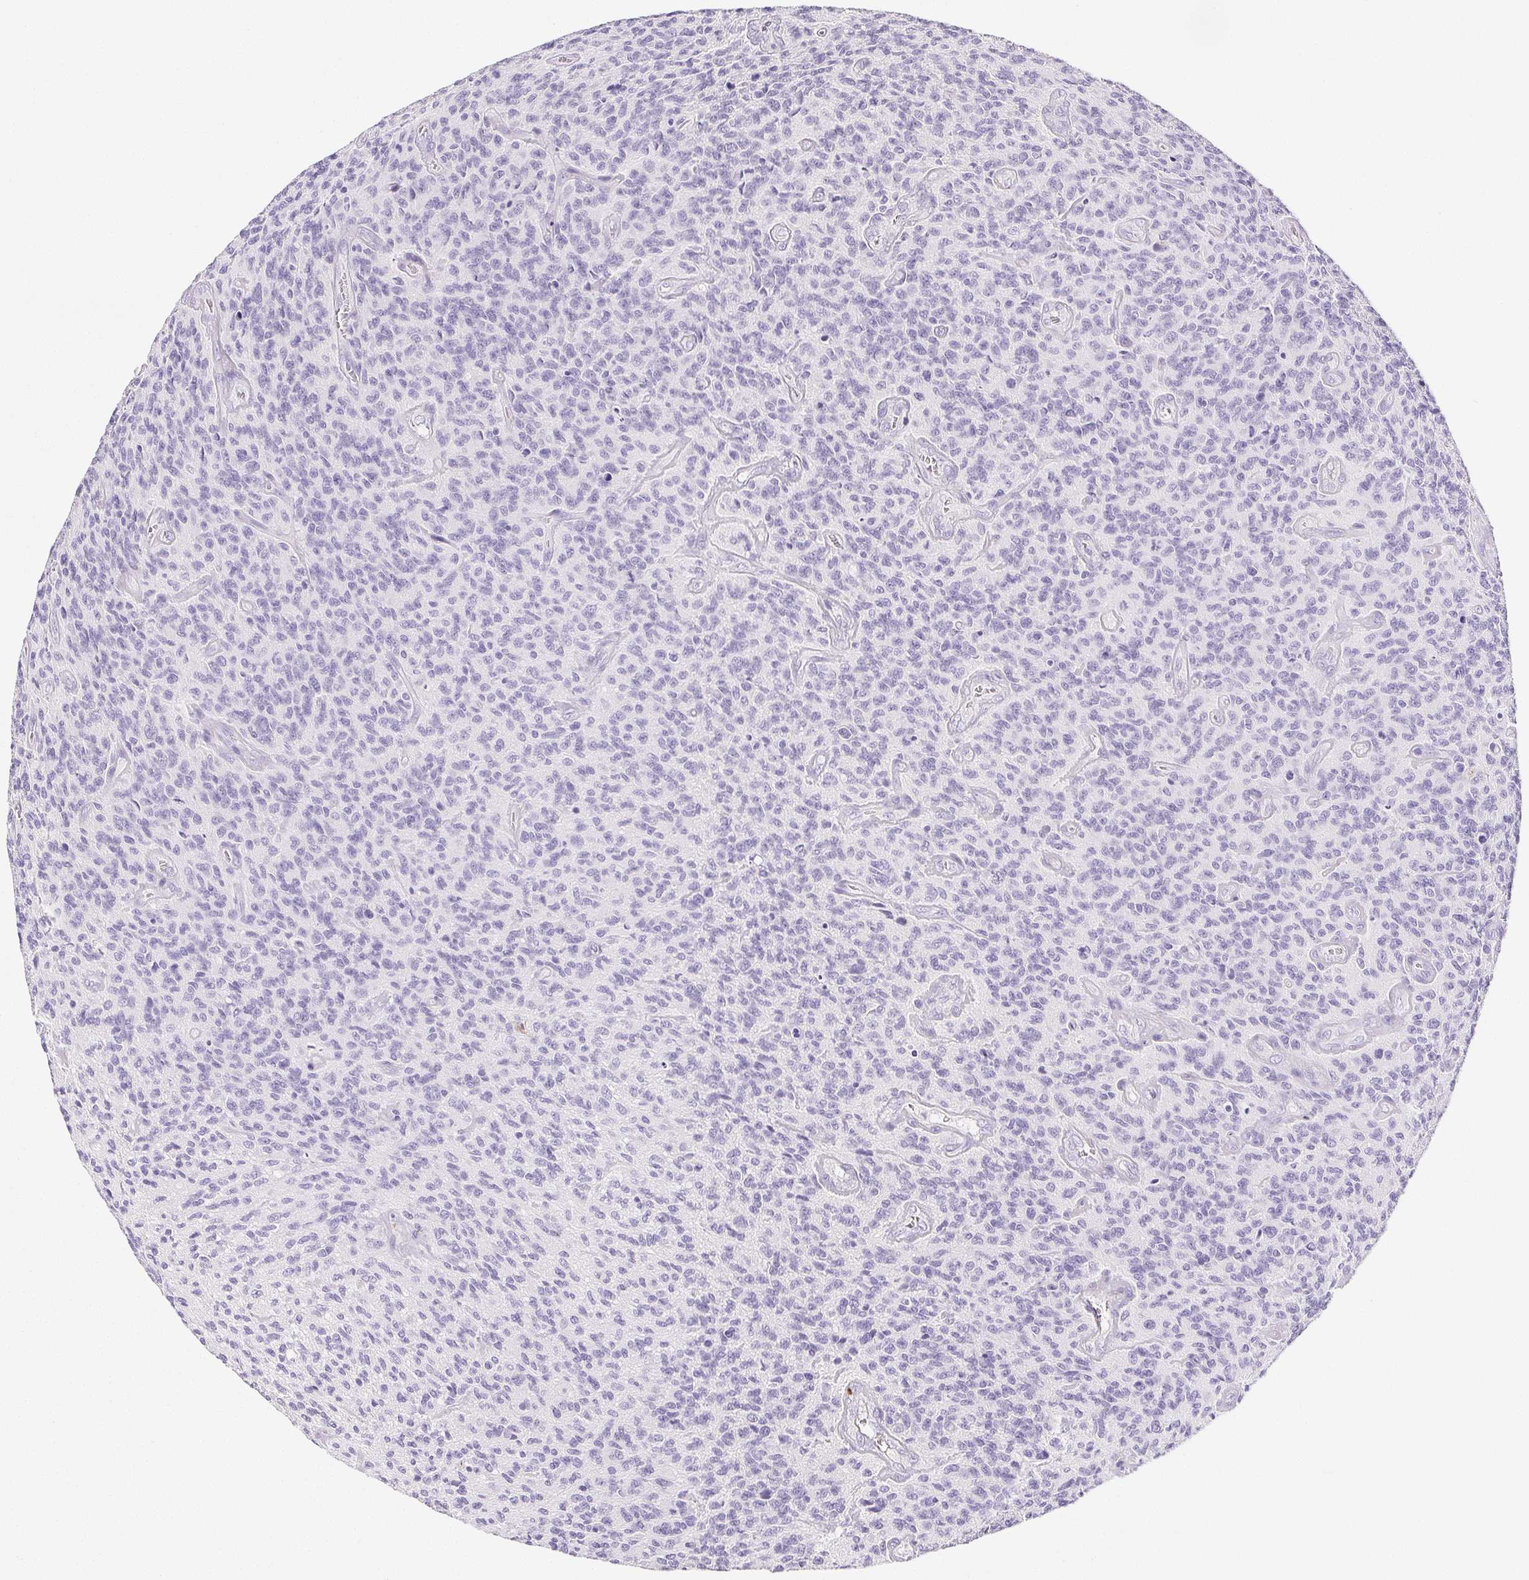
{"staining": {"intensity": "negative", "quantity": "none", "location": "none"}, "tissue": "glioma", "cell_type": "Tumor cells", "image_type": "cancer", "snomed": [{"axis": "morphology", "description": "Glioma, malignant, High grade"}, {"axis": "topography", "description": "Brain"}], "caption": "Immunohistochemistry histopathology image of glioma stained for a protein (brown), which exhibits no staining in tumor cells.", "gene": "VTN", "patient": {"sex": "male", "age": 76}}